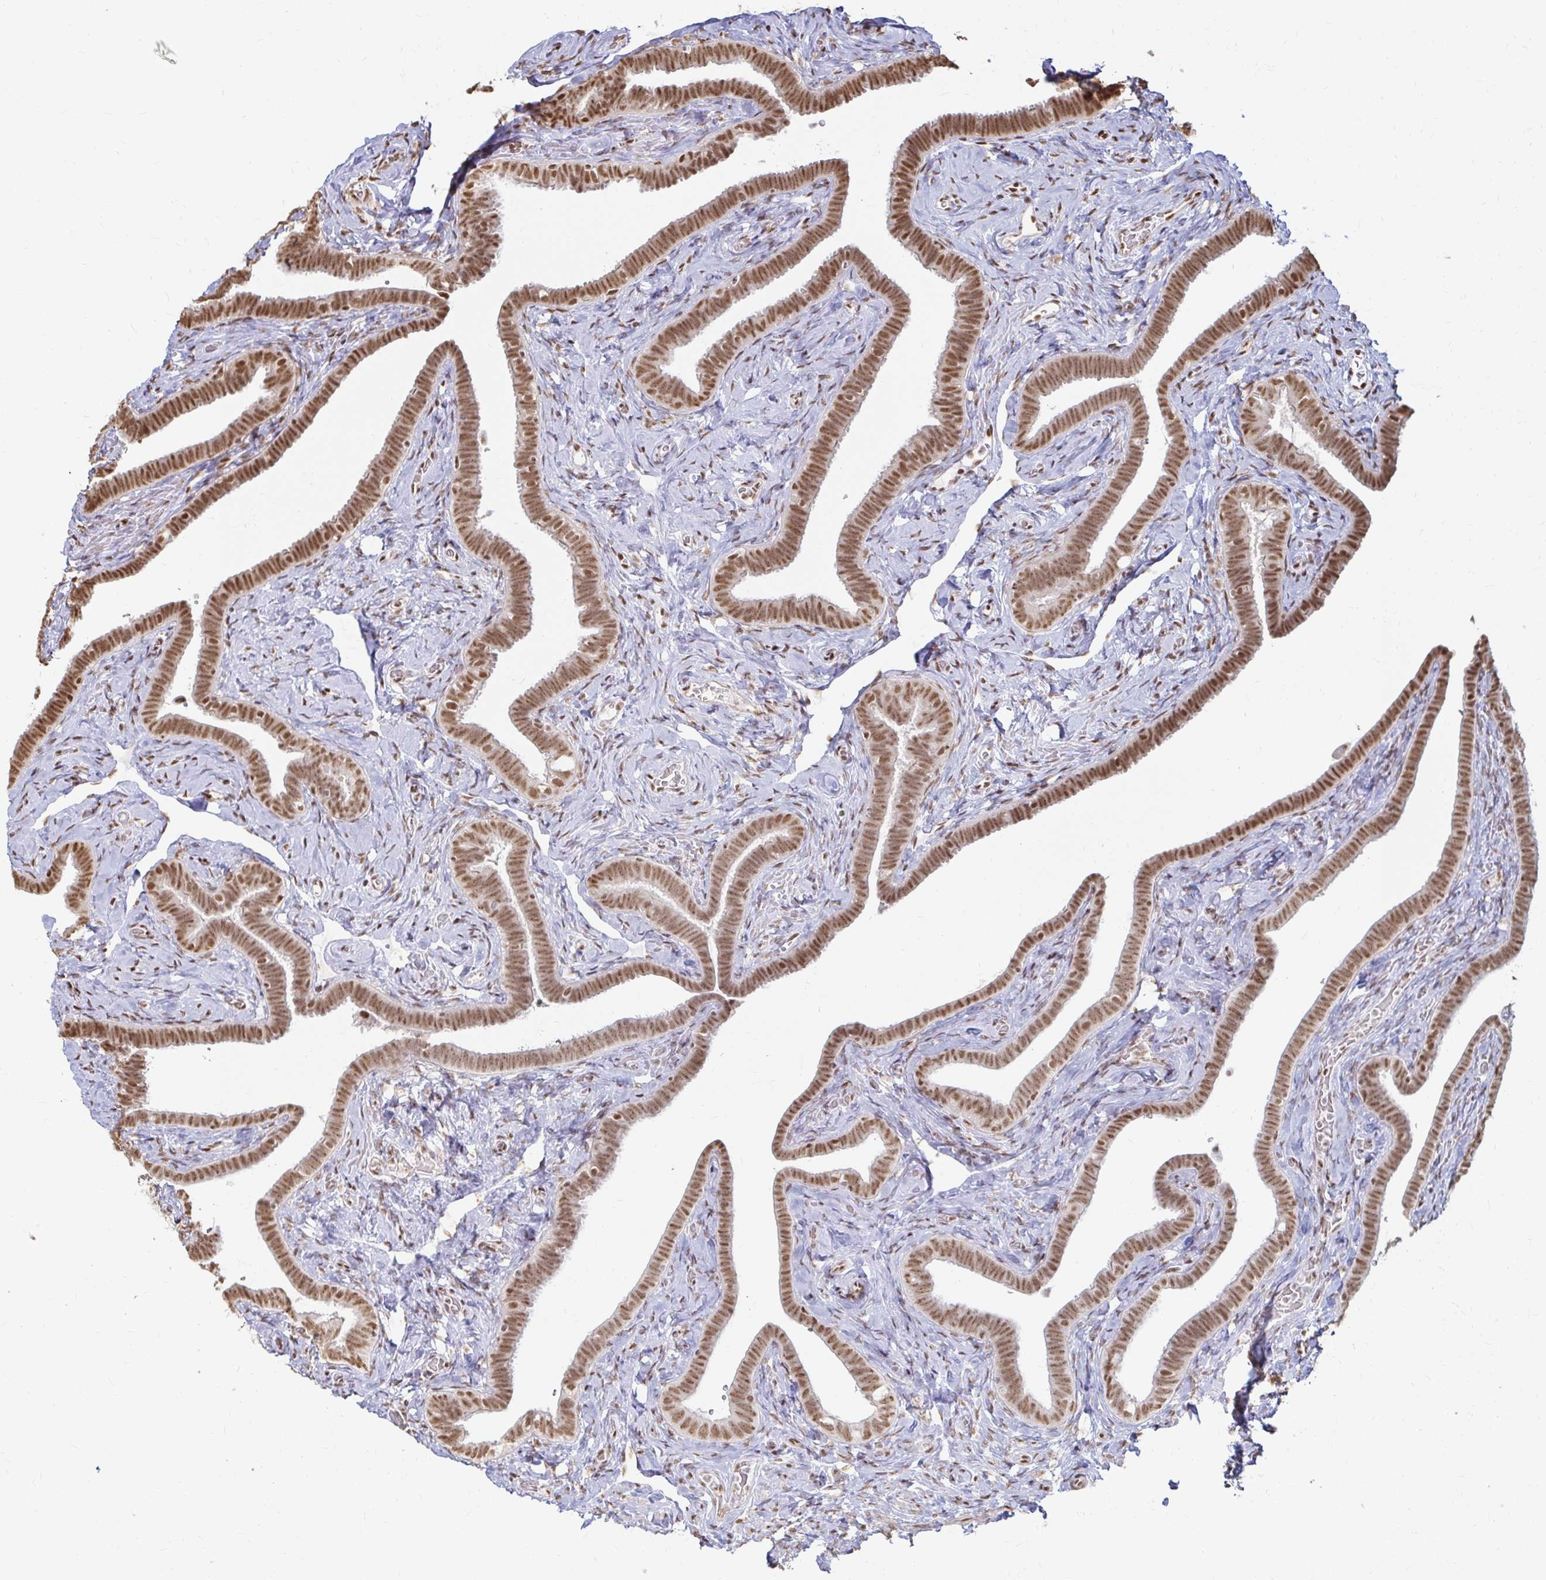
{"staining": {"intensity": "strong", "quantity": ">75%", "location": "nuclear"}, "tissue": "fallopian tube", "cell_type": "Glandular cells", "image_type": "normal", "snomed": [{"axis": "morphology", "description": "Normal tissue, NOS"}, {"axis": "topography", "description": "Fallopian tube"}], "caption": "Immunohistochemical staining of unremarkable human fallopian tube exhibits strong nuclear protein positivity in approximately >75% of glandular cells.", "gene": "HNRNPU", "patient": {"sex": "female", "age": 69}}